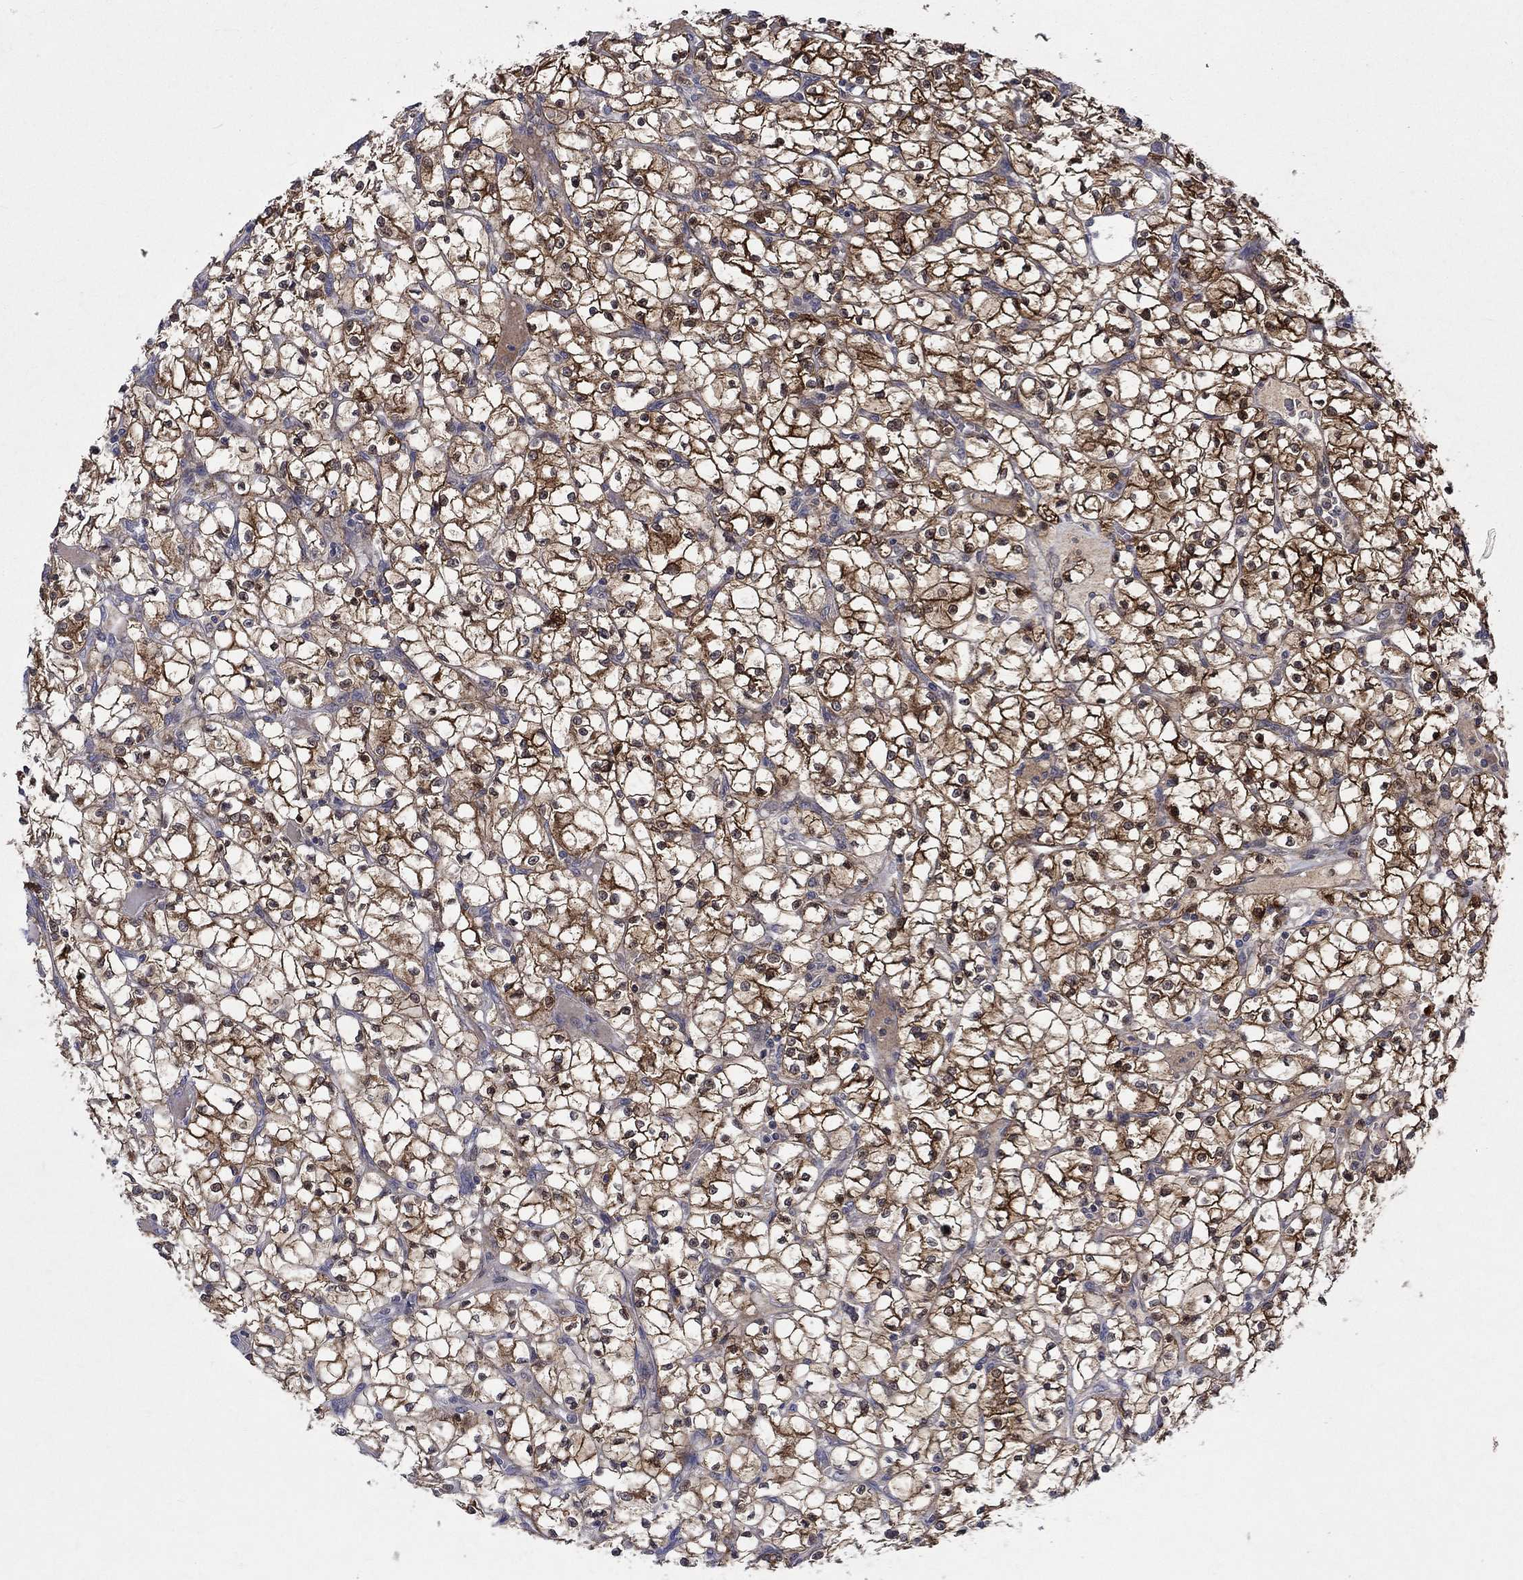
{"staining": {"intensity": "strong", "quantity": "25%-75%", "location": "cytoplasmic/membranous"}, "tissue": "renal cancer", "cell_type": "Tumor cells", "image_type": "cancer", "snomed": [{"axis": "morphology", "description": "Adenocarcinoma, NOS"}, {"axis": "topography", "description": "Kidney"}], "caption": "Renal cancer (adenocarcinoma) tissue displays strong cytoplasmic/membranous staining in approximately 25%-75% of tumor cells, visualized by immunohistochemistry.", "gene": "CRYAB", "patient": {"sex": "female", "age": 64}}